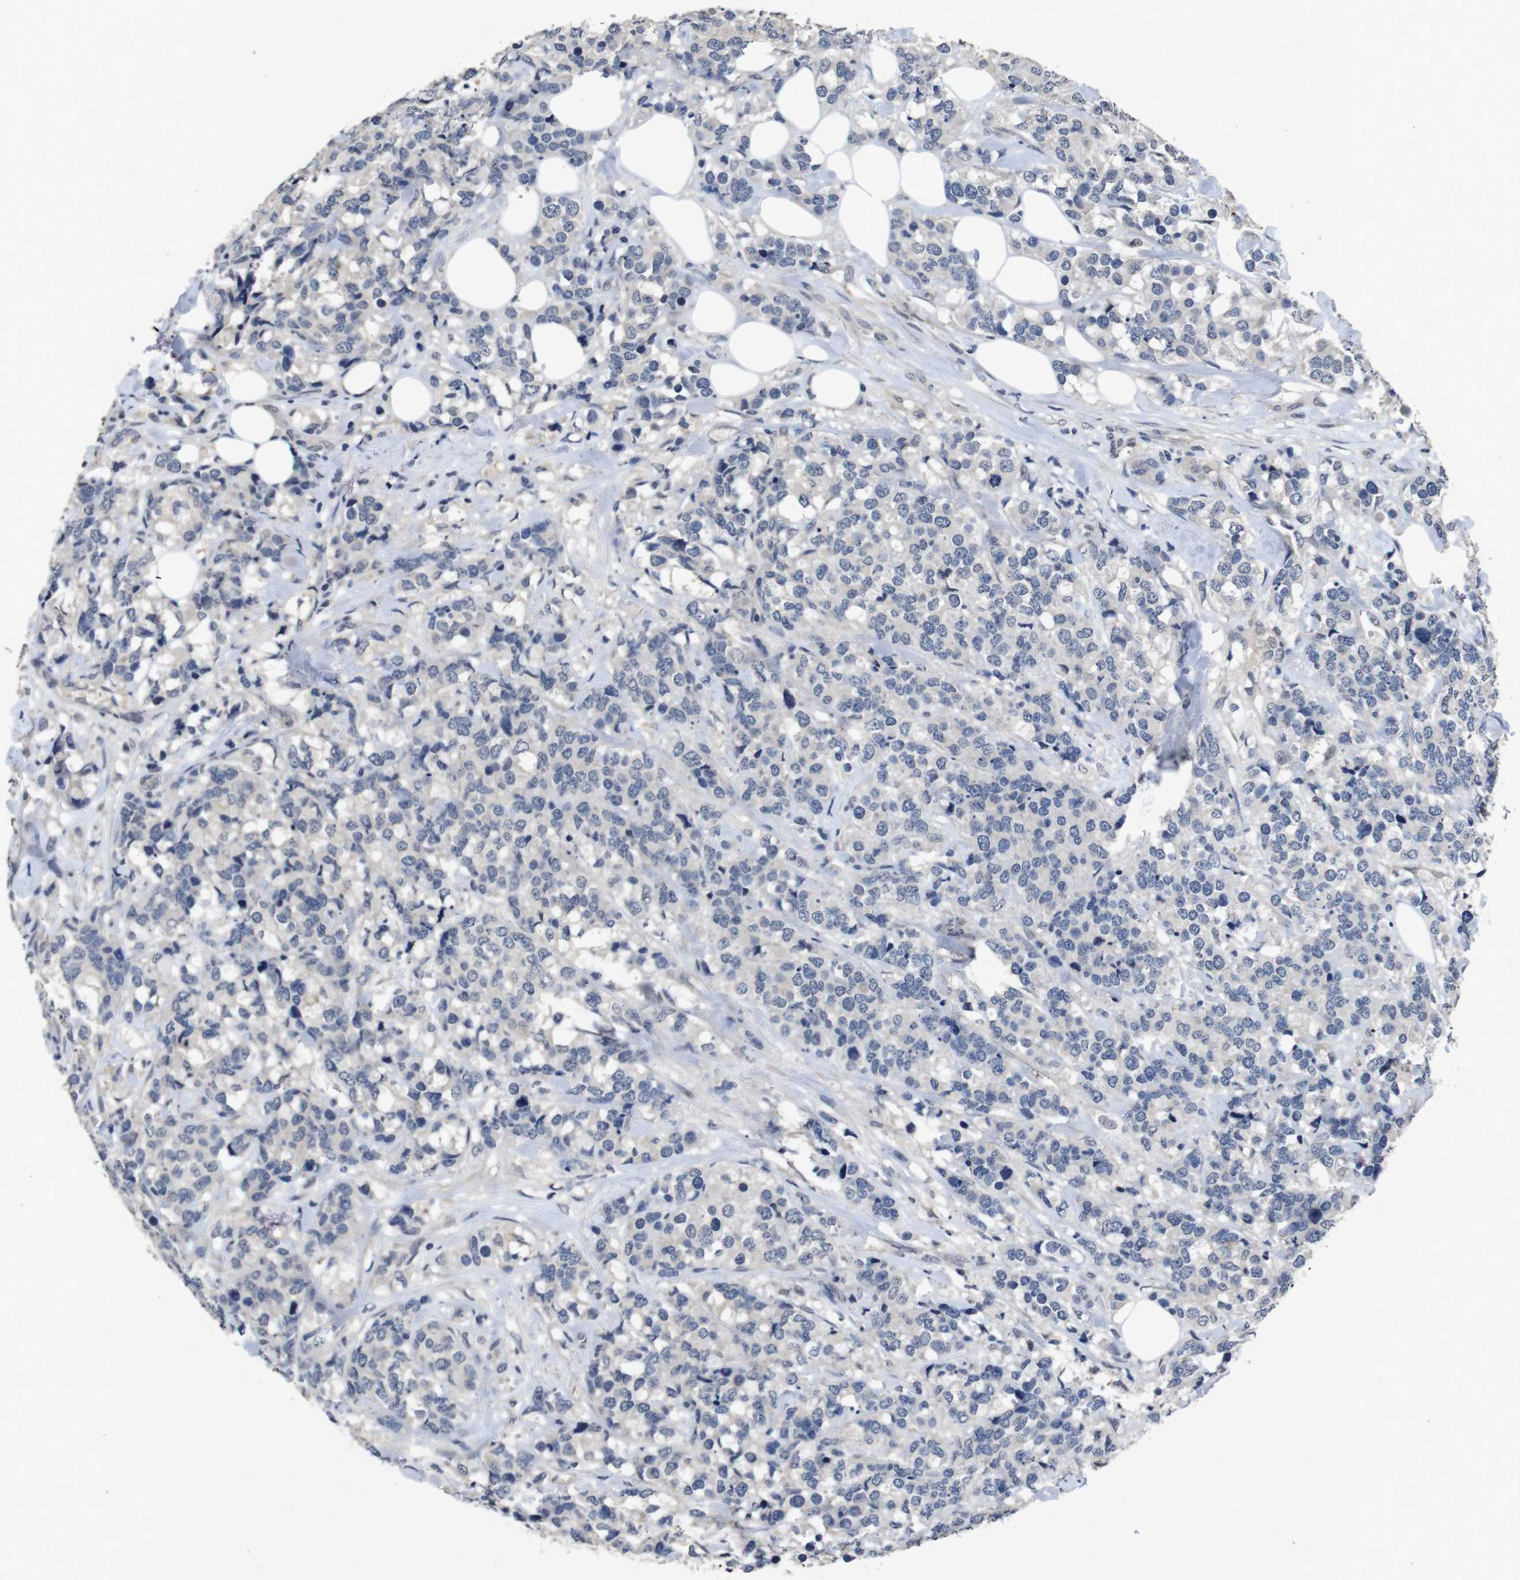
{"staining": {"intensity": "negative", "quantity": "none", "location": "none"}, "tissue": "breast cancer", "cell_type": "Tumor cells", "image_type": "cancer", "snomed": [{"axis": "morphology", "description": "Lobular carcinoma"}, {"axis": "topography", "description": "Breast"}], "caption": "Photomicrograph shows no protein staining in tumor cells of breast lobular carcinoma tissue.", "gene": "AKT3", "patient": {"sex": "female", "age": 59}}